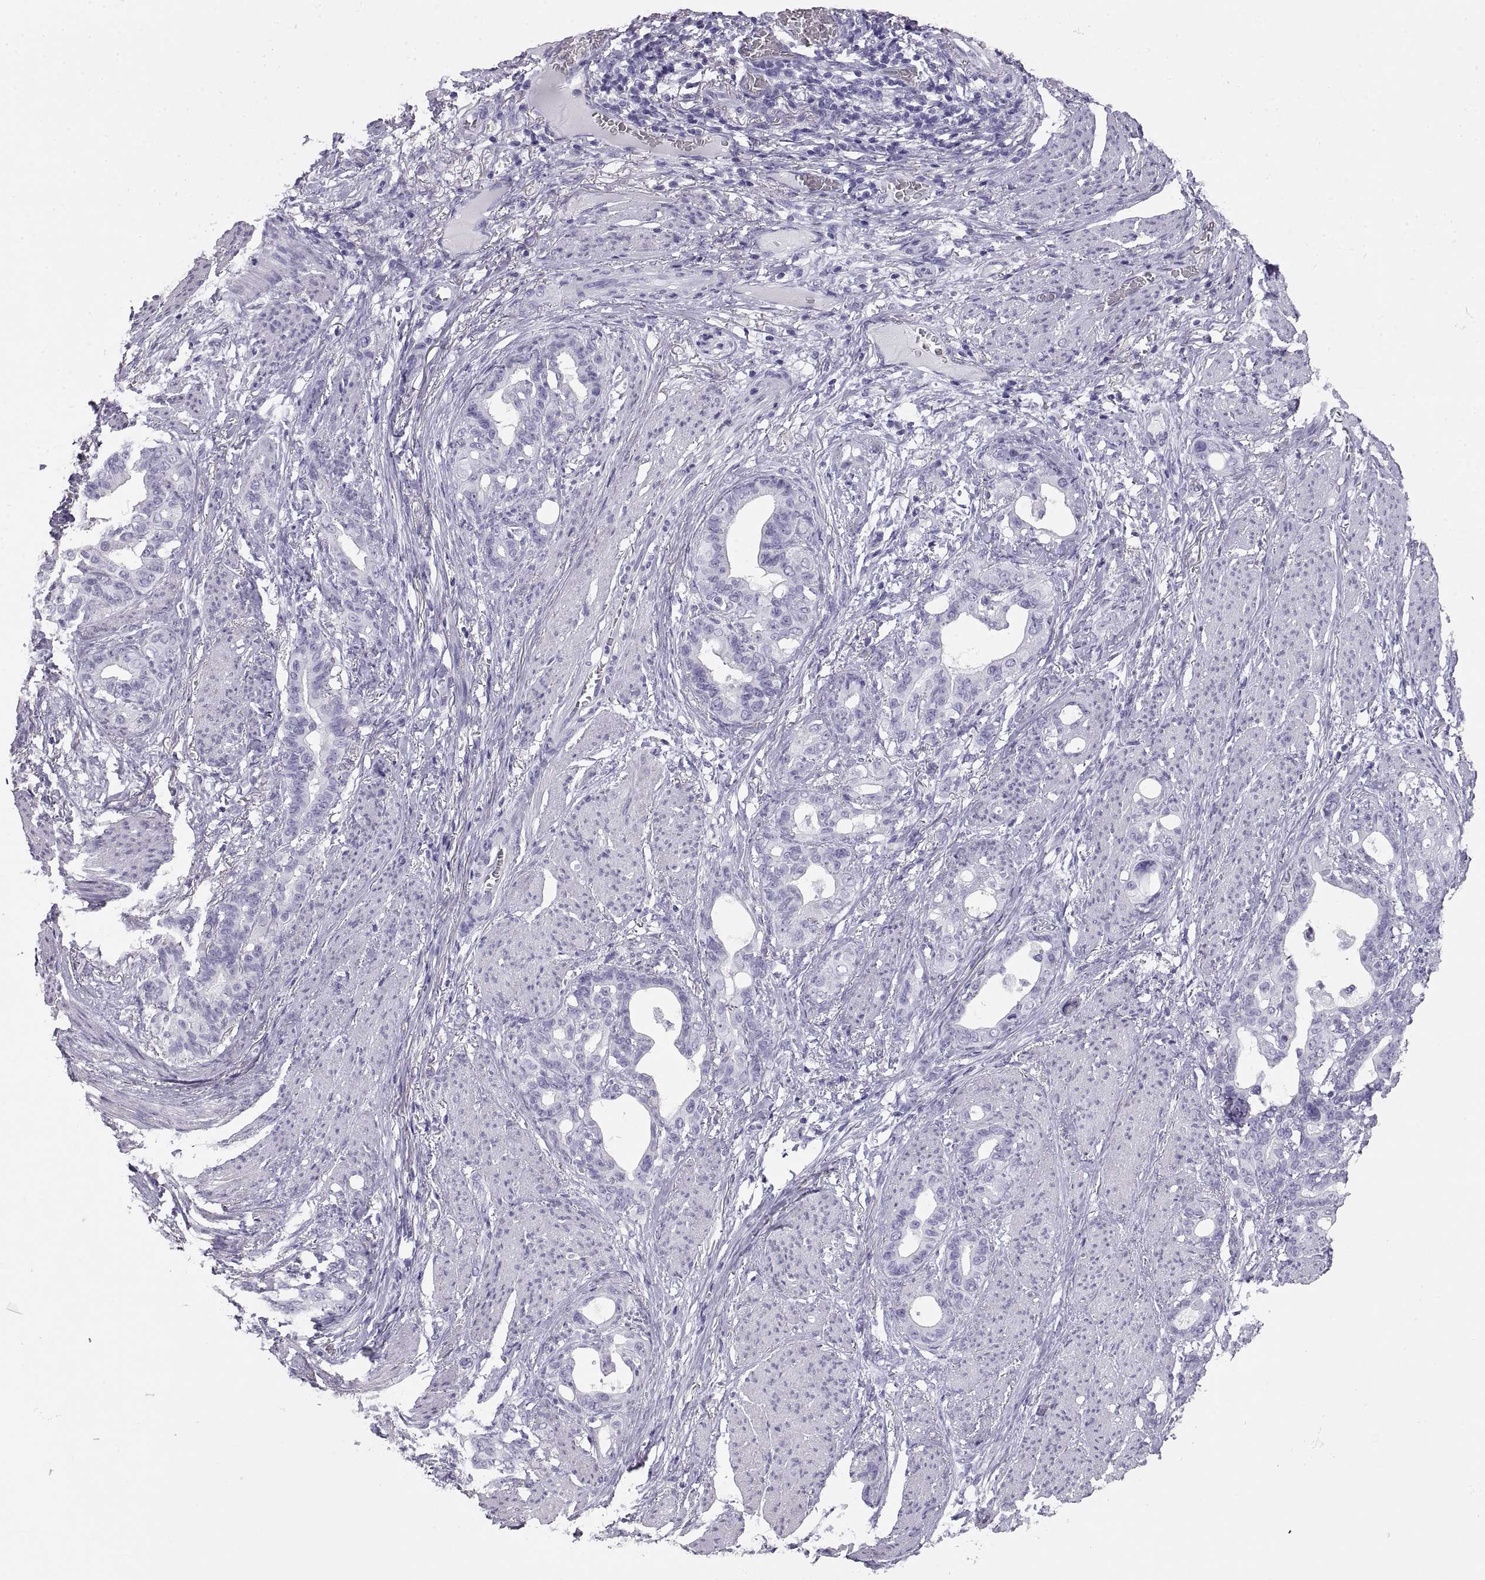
{"staining": {"intensity": "negative", "quantity": "none", "location": "none"}, "tissue": "stomach cancer", "cell_type": "Tumor cells", "image_type": "cancer", "snomed": [{"axis": "morphology", "description": "Normal tissue, NOS"}, {"axis": "morphology", "description": "Adenocarcinoma, NOS"}, {"axis": "topography", "description": "Esophagus"}, {"axis": "topography", "description": "Stomach, upper"}], "caption": "There is no significant expression in tumor cells of adenocarcinoma (stomach).", "gene": "RLBP1", "patient": {"sex": "male", "age": 62}}